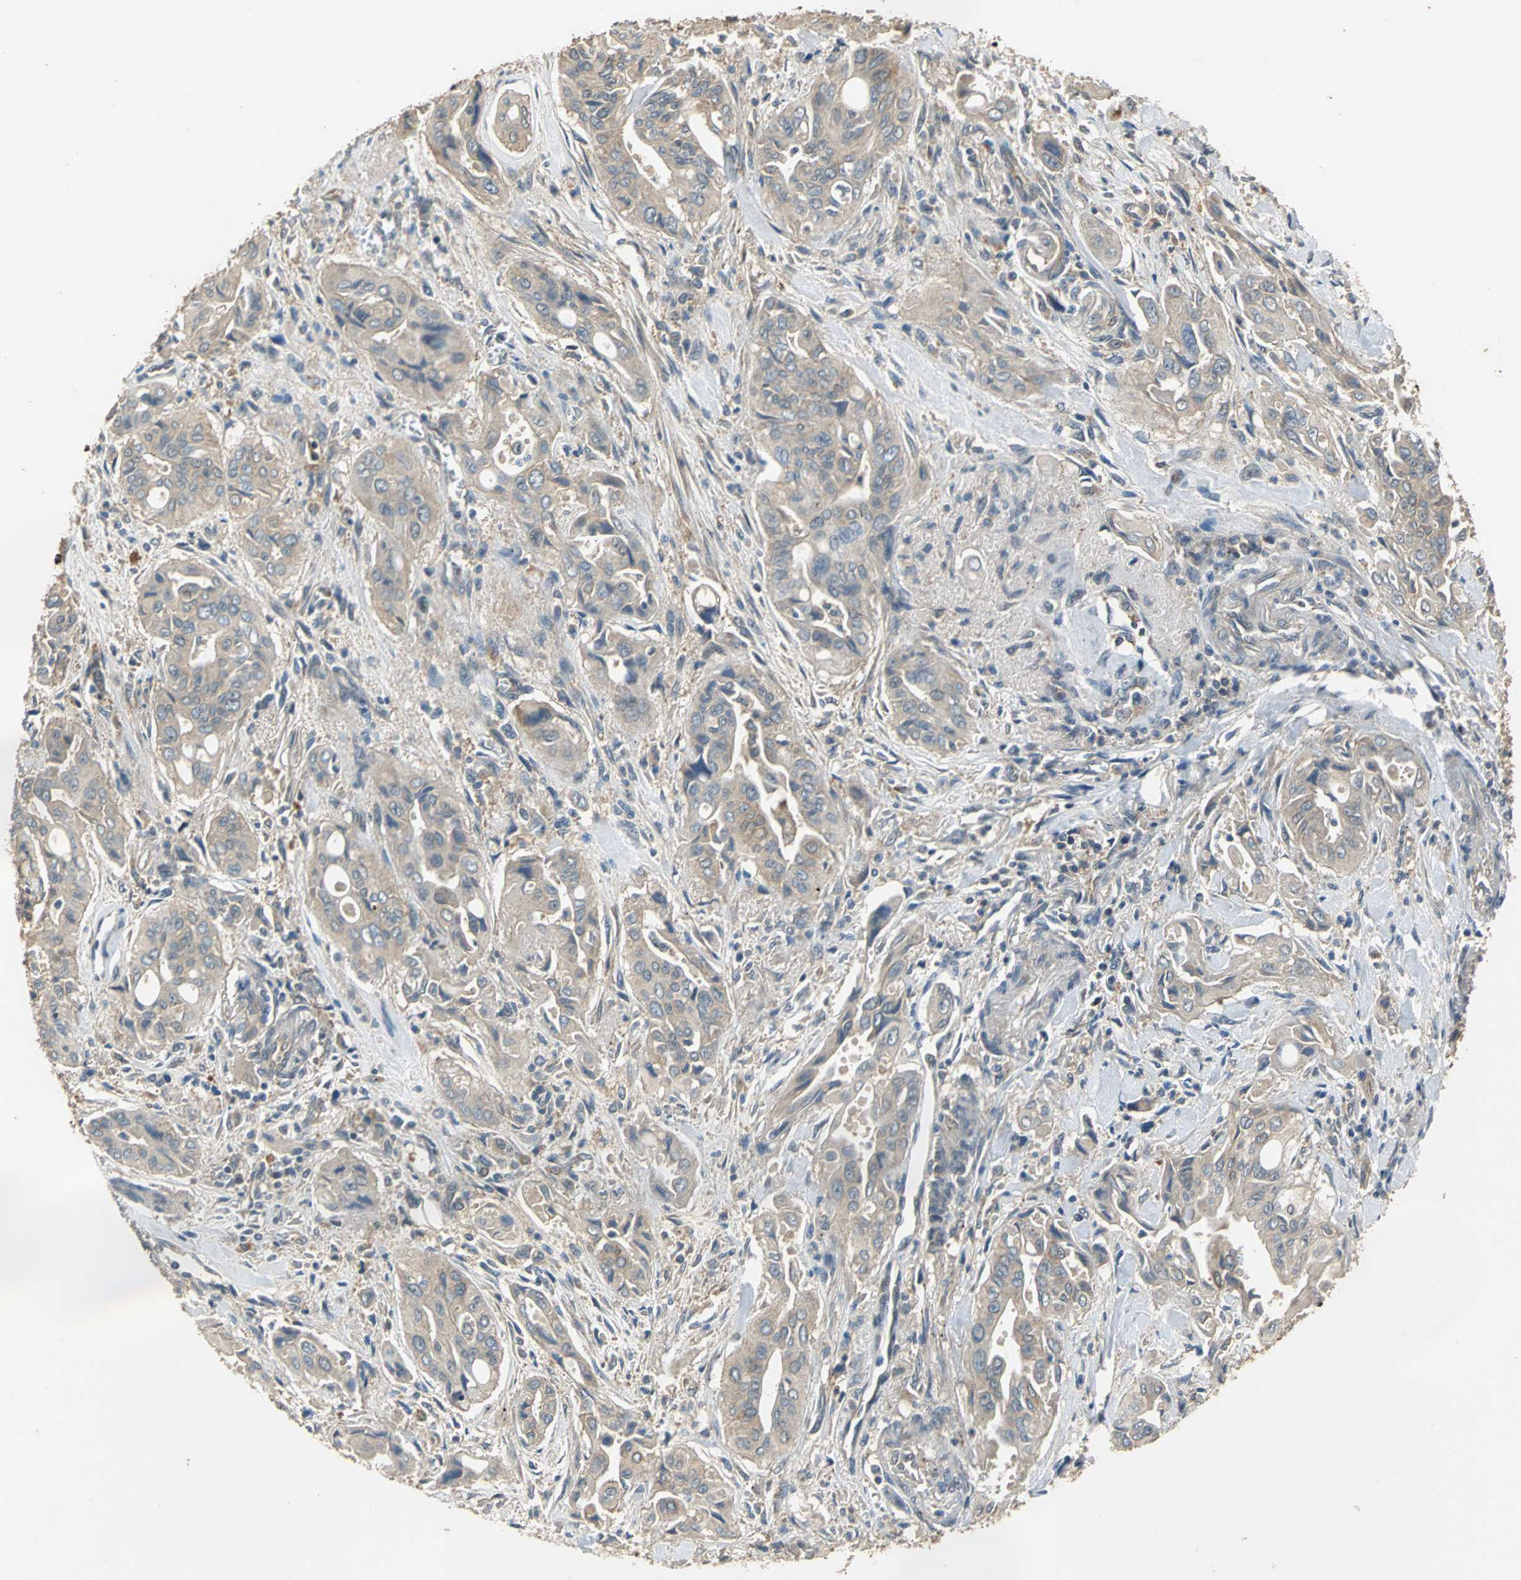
{"staining": {"intensity": "moderate", "quantity": "25%-75%", "location": "cytoplasmic/membranous"}, "tissue": "pancreatic cancer", "cell_type": "Tumor cells", "image_type": "cancer", "snomed": [{"axis": "morphology", "description": "Adenocarcinoma, NOS"}, {"axis": "topography", "description": "Pancreas"}], "caption": "A brown stain labels moderate cytoplasmic/membranous expression of a protein in human pancreatic cancer tumor cells.", "gene": "EMCN", "patient": {"sex": "male", "age": 77}}